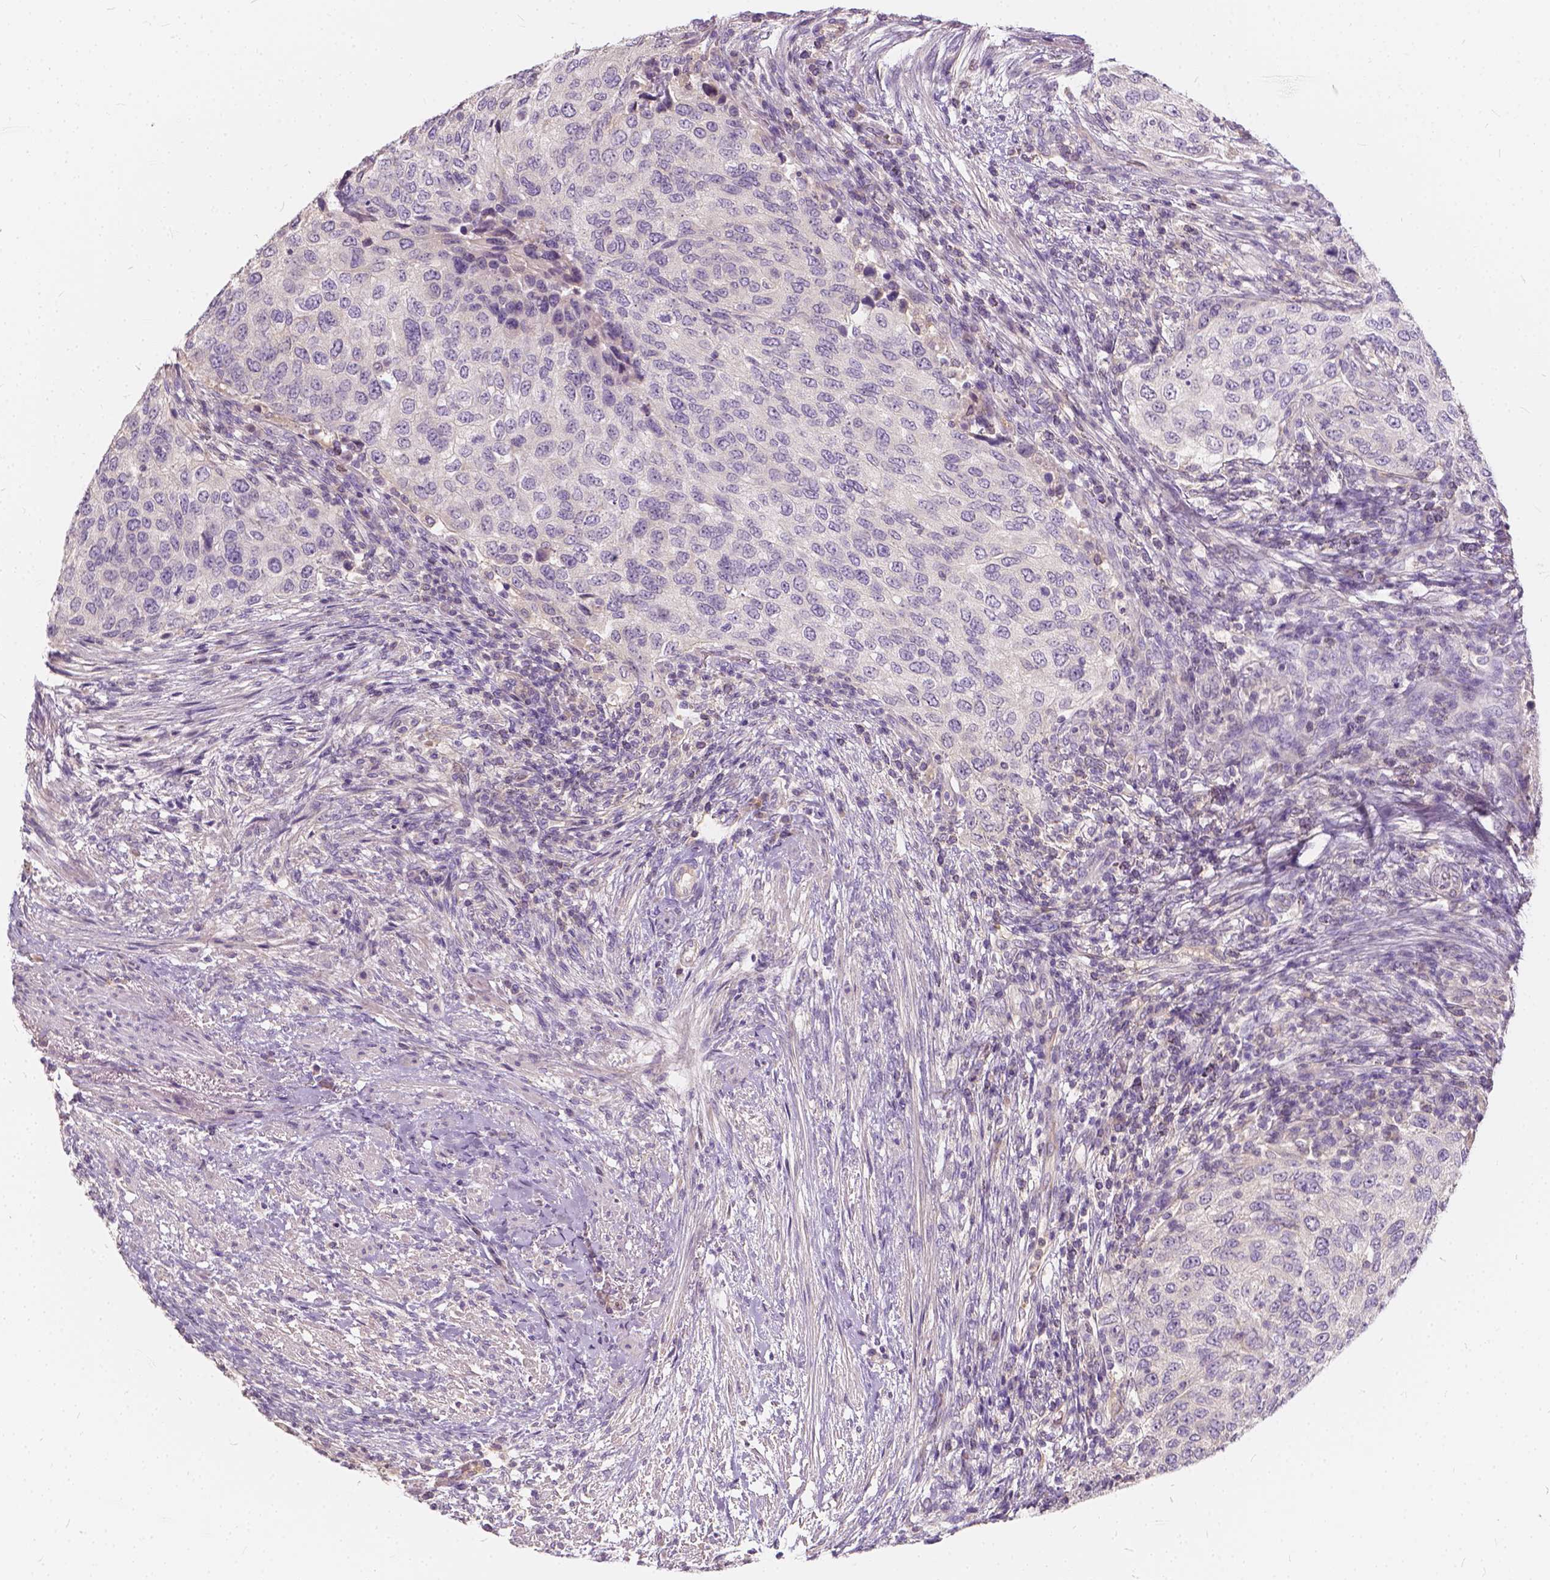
{"staining": {"intensity": "negative", "quantity": "none", "location": "none"}, "tissue": "urothelial cancer", "cell_type": "Tumor cells", "image_type": "cancer", "snomed": [{"axis": "morphology", "description": "Urothelial carcinoma, High grade"}, {"axis": "topography", "description": "Urinary bladder"}], "caption": "There is no significant staining in tumor cells of urothelial cancer.", "gene": "KIAA0513", "patient": {"sex": "female", "age": 78}}